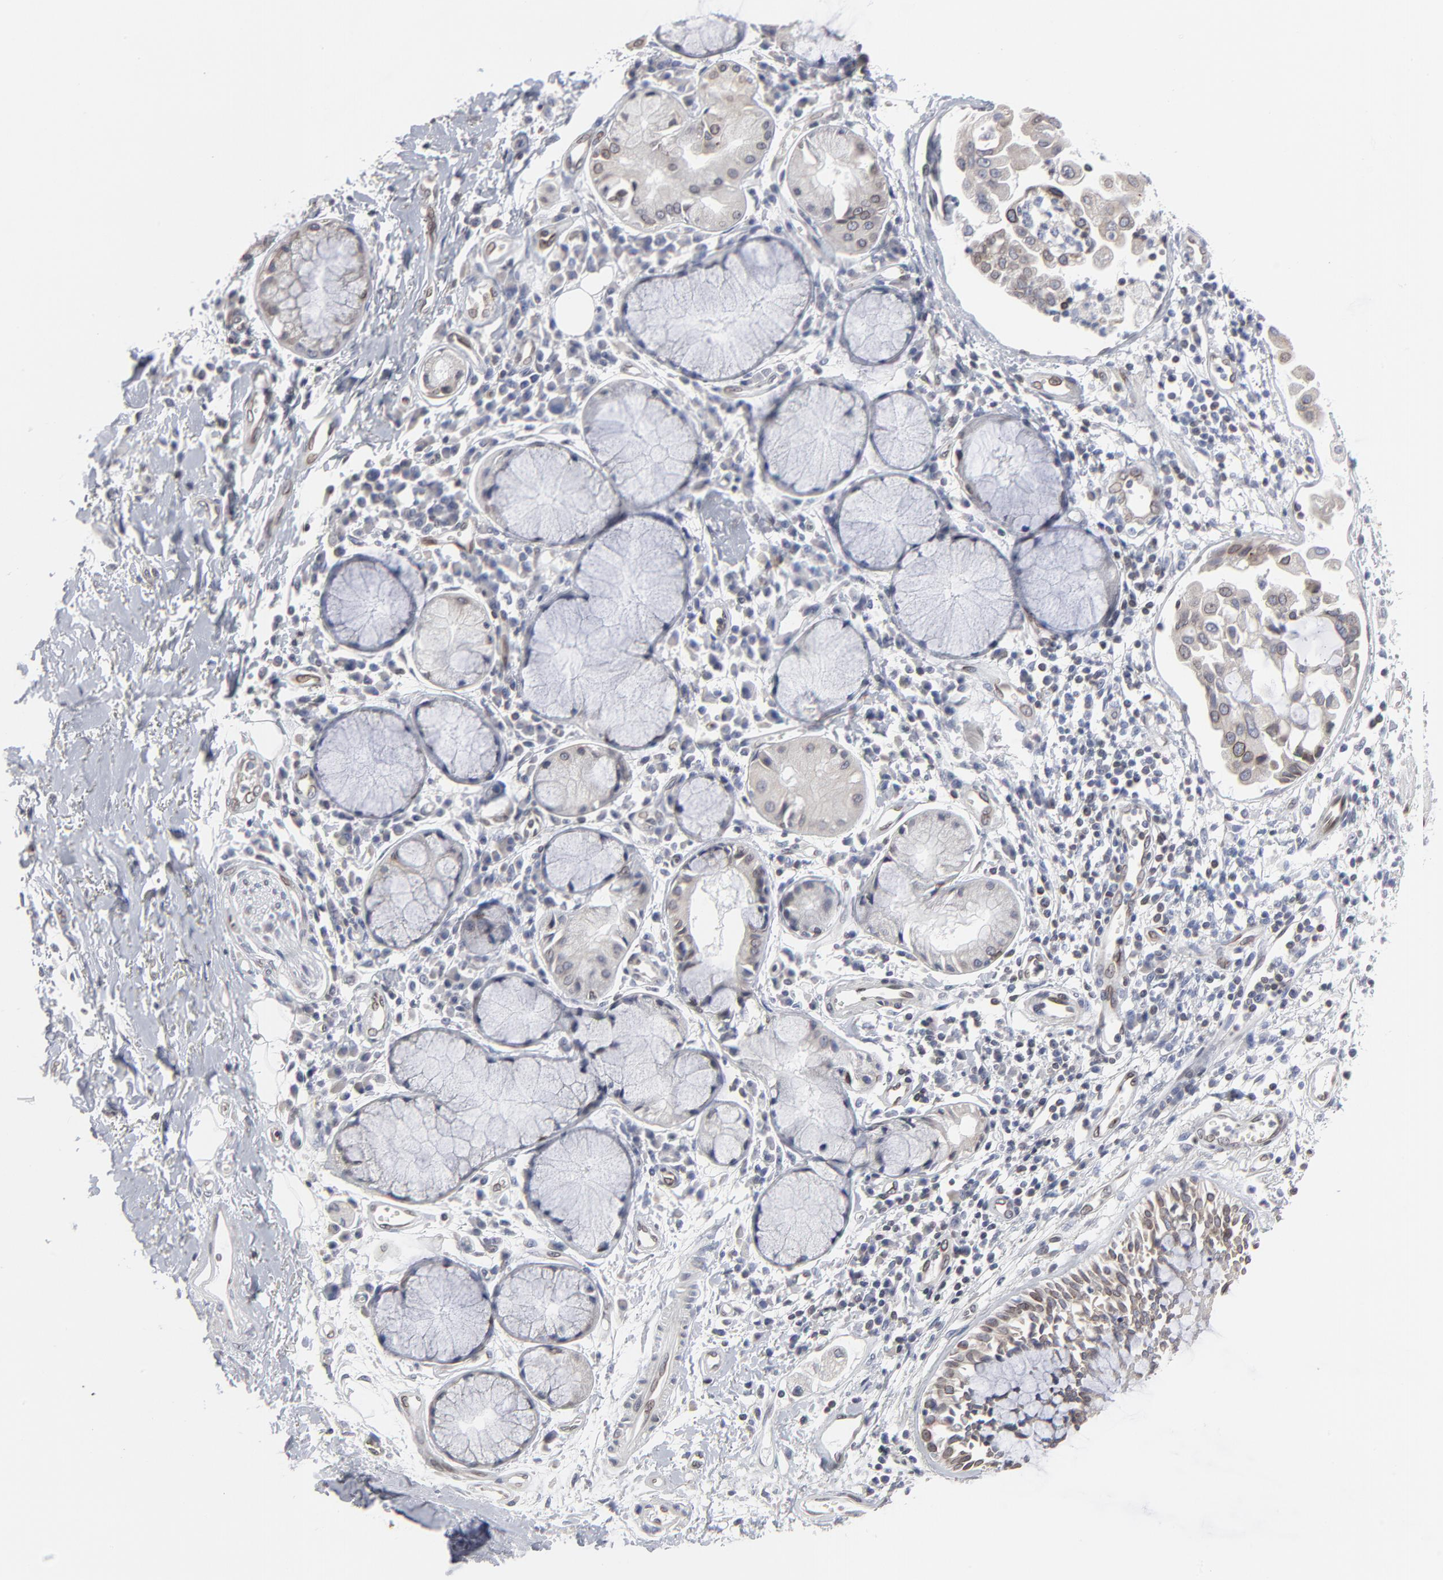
{"staining": {"intensity": "negative", "quantity": "none", "location": "none"}, "tissue": "adipose tissue", "cell_type": "Adipocytes", "image_type": "normal", "snomed": [{"axis": "morphology", "description": "Normal tissue, NOS"}, {"axis": "morphology", "description": "Adenocarcinoma, NOS"}, {"axis": "topography", "description": "Cartilage tissue"}, {"axis": "topography", "description": "Bronchus"}, {"axis": "topography", "description": "Lung"}], "caption": "IHC micrograph of benign human adipose tissue stained for a protein (brown), which shows no expression in adipocytes.", "gene": "SYNE2", "patient": {"sex": "female", "age": 67}}